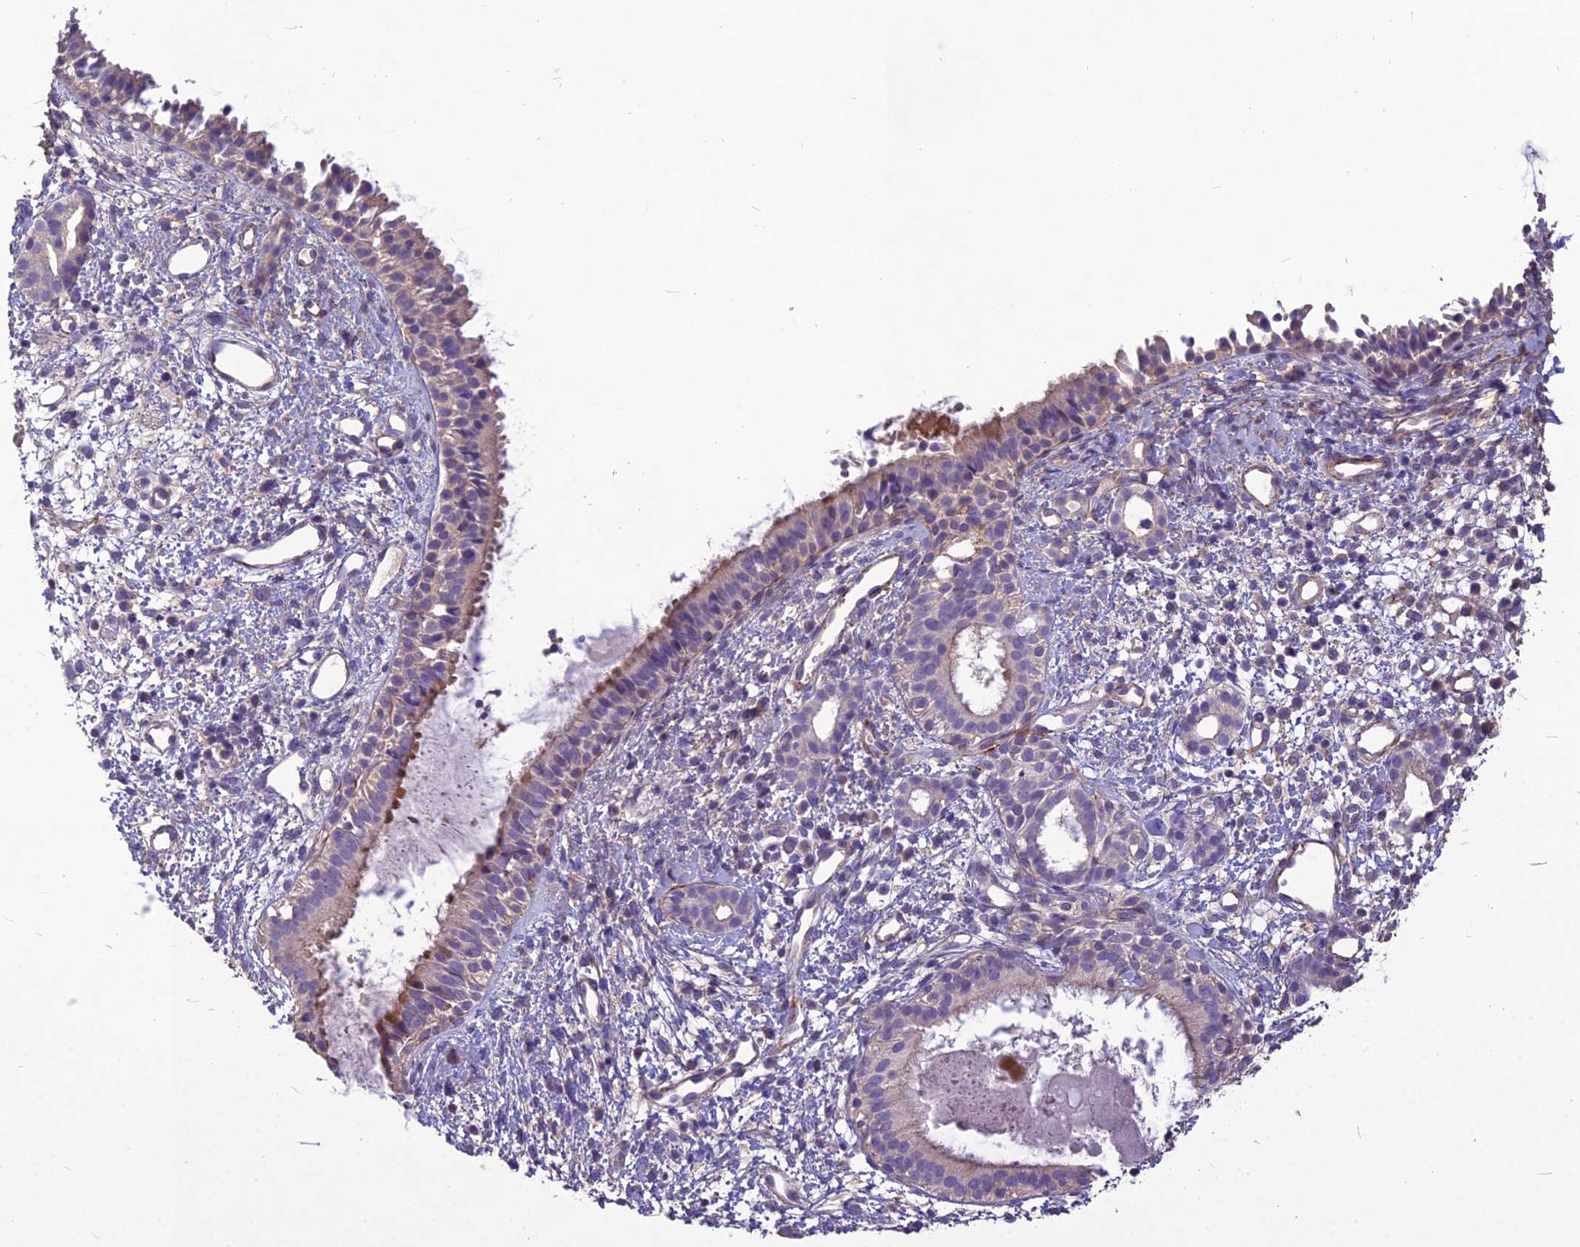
{"staining": {"intensity": "strong", "quantity": "25%-75%", "location": "cytoplasmic/membranous"}, "tissue": "nasopharynx", "cell_type": "Respiratory epithelial cells", "image_type": "normal", "snomed": [{"axis": "morphology", "description": "Normal tissue, NOS"}, {"axis": "topography", "description": "Nasopharynx"}], "caption": "Immunohistochemistry (IHC) (DAB) staining of unremarkable human nasopharynx demonstrates strong cytoplasmic/membranous protein positivity in about 25%-75% of respiratory epithelial cells. The protein is shown in brown color, while the nuclei are stained blue.", "gene": "CLUH", "patient": {"sex": "male", "age": 22}}